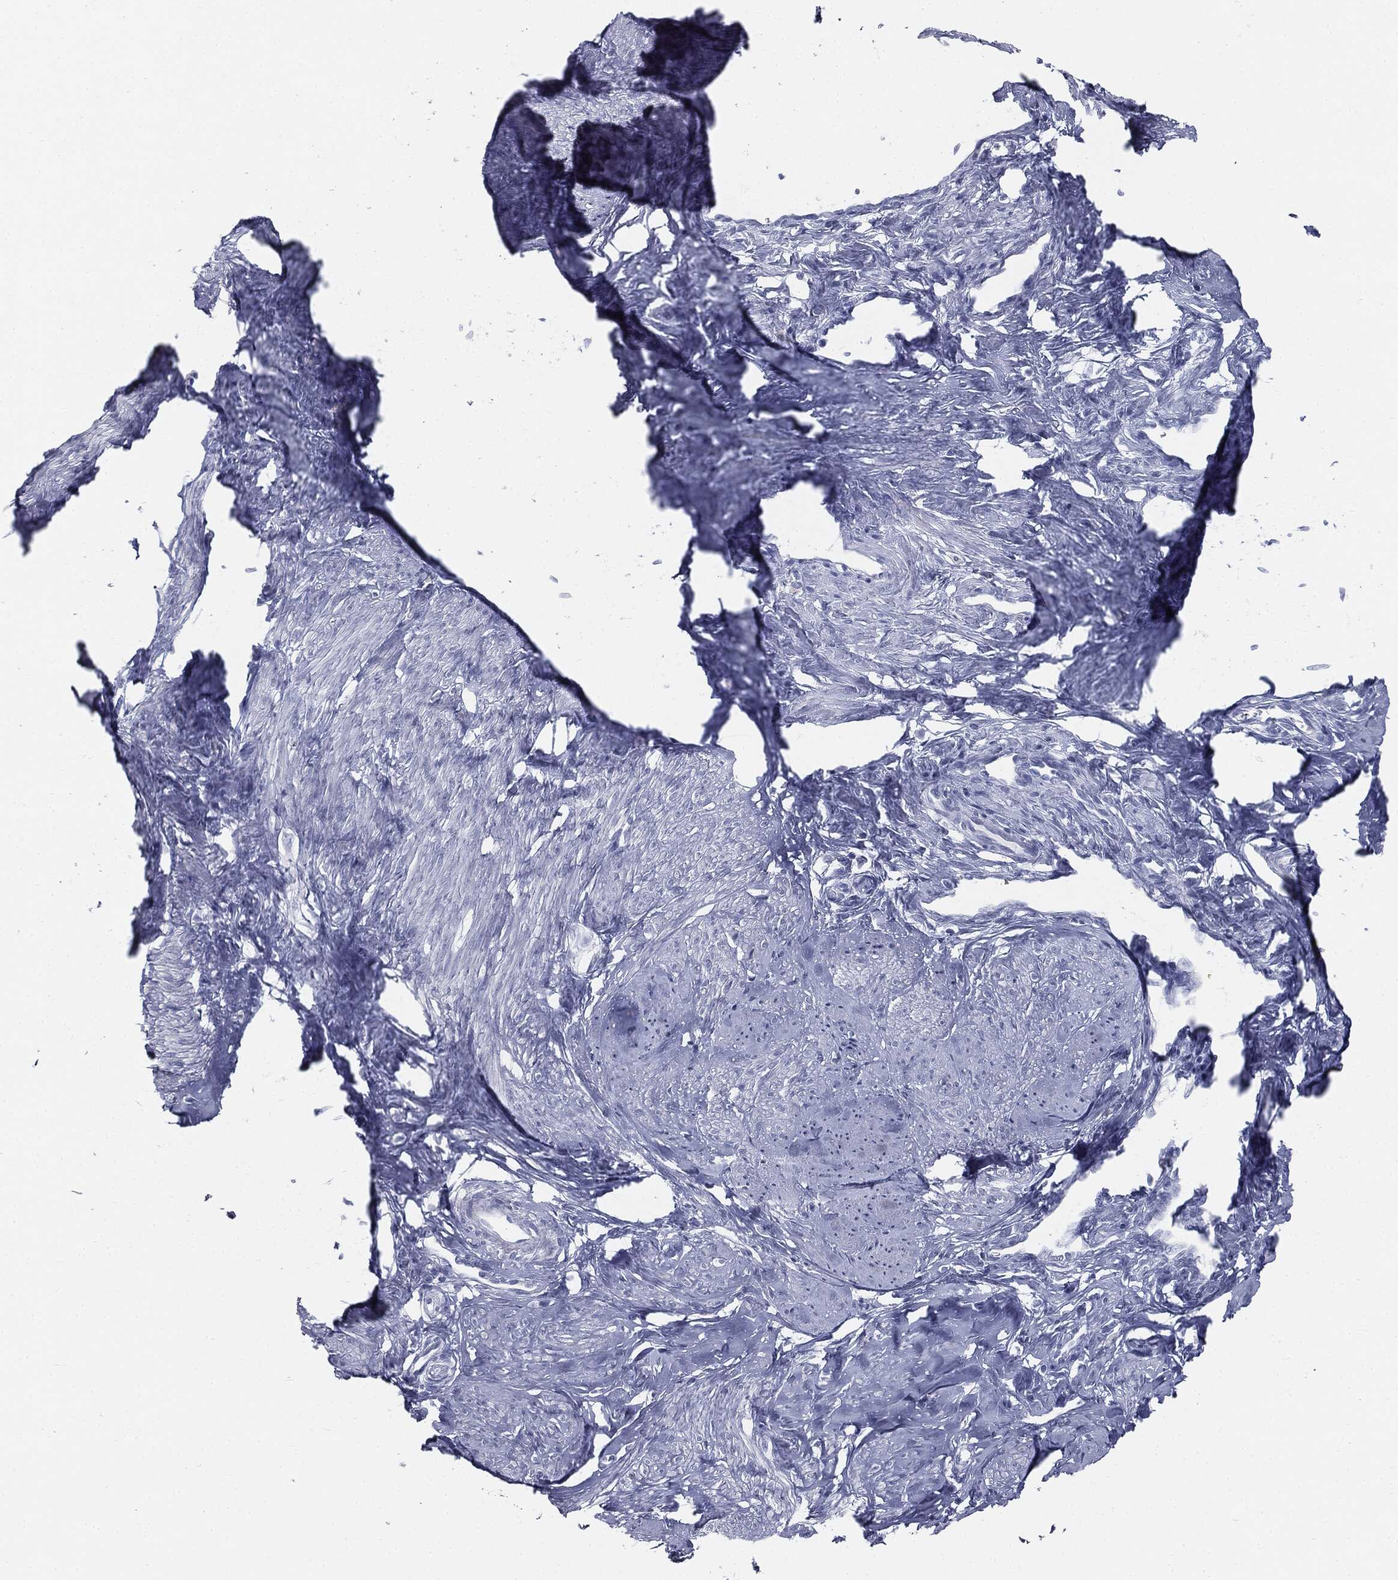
{"staining": {"intensity": "negative", "quantity": "none", "location": "none"}, "tissue": "smooth muscle", "cell_type": "Smooth muscle cells", "image_type": "normal", "snomed": [{"axis": "morphology", "description": "Normal tissue, NOS"}, {"axis": "topography", "description": "Smooth muscle"}], "caption": "IHC of unremarkable smooth muscle demonstrates no positivity in smooth muscle cells.", "gene": "TPO", "patient": {"sex": "female", "age": 48}}